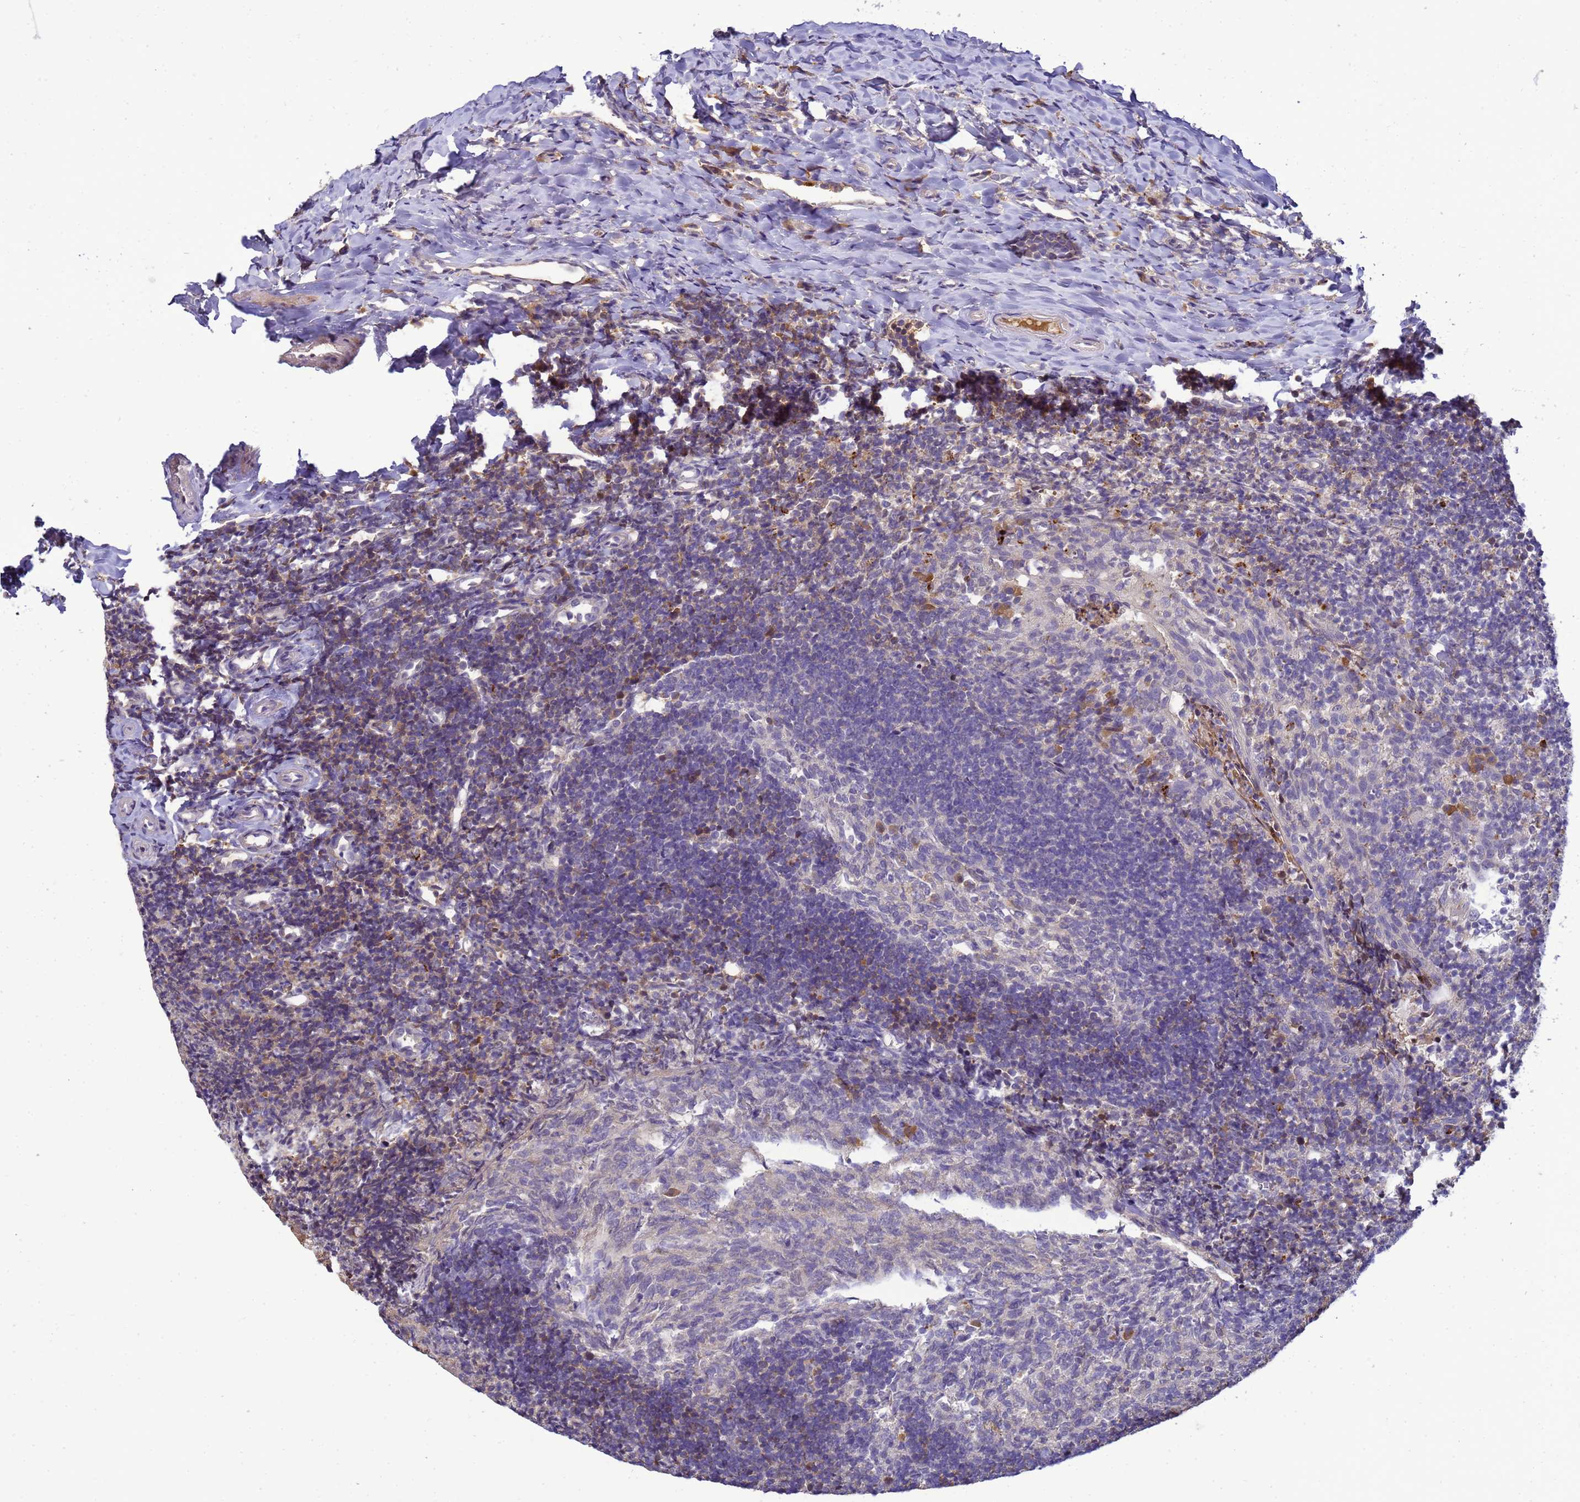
{"staining": {"intensity": "weak", "quantity": "<25%", "location": "cytoplasmic/membranous,nuclear"}, "tissue": "tonsil", "cell_type": "Germinal center cells", "image_type": "normal", "snomed": [{"axis": "morphology", "description": "Normal tissue, NOS"}, {"axis": "topography", "description": "Tonsil"}], "caption": "Germinal center cells show no significant protein staining in benign tonsil.", "gene": "TMEM74B", "patient": {"sex": "female", "age": 10}}